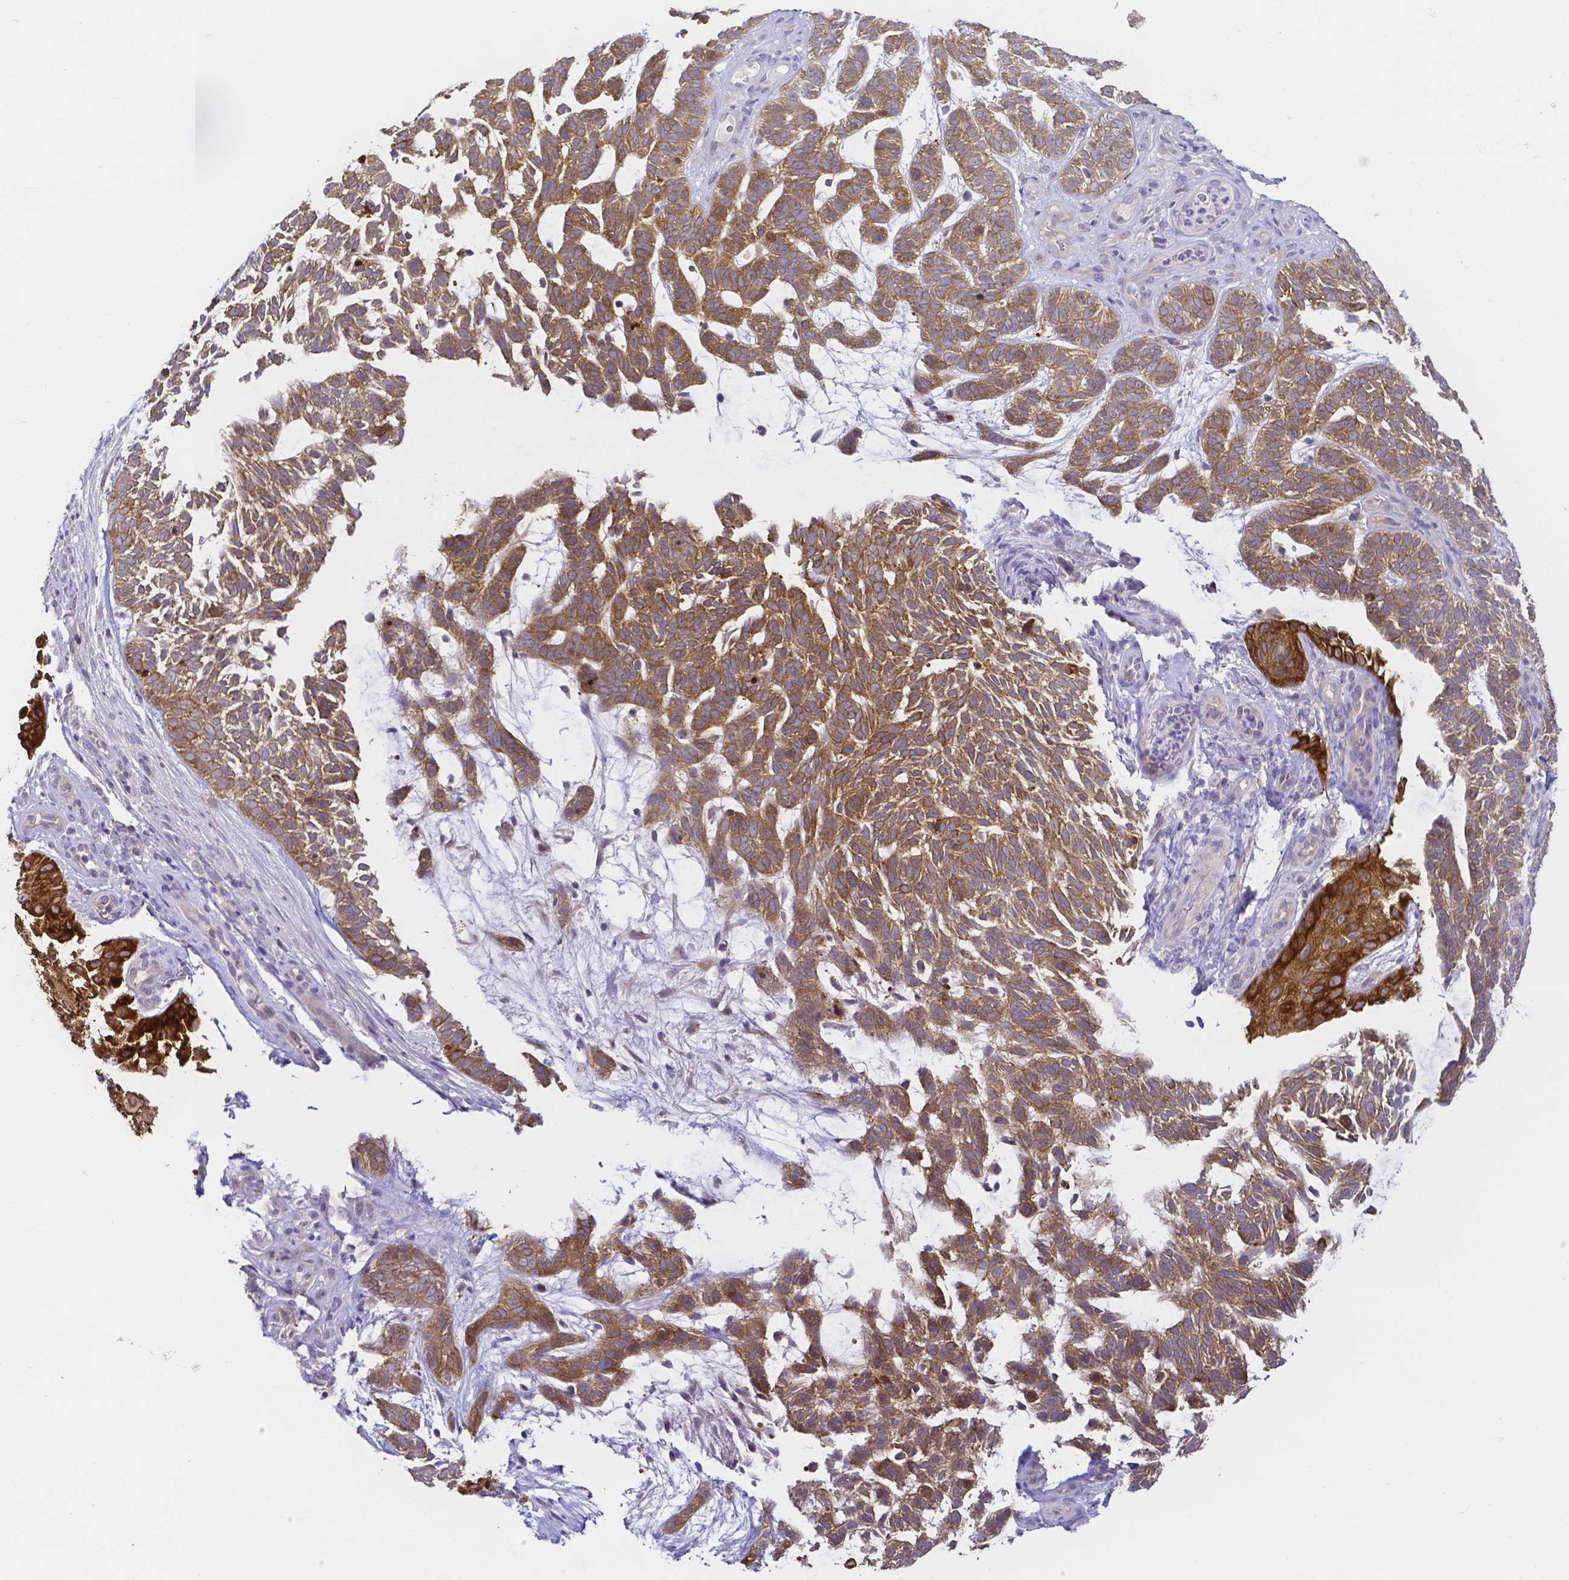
{"staining": {"intensity": "moderate", "quantity": ">75%", "location": "cytoplasmic/membranous"}, "tissue": "skin cancer", "cell_type": "Tumor cells", "image_type": "cancer", "snomed": [{"axis": "morphology", "description": "Basal cell carcinoma"}, {"axis": "topography", "description": "Skin"}, {"axis": "topography", "description": "Skin, foot"}], "caption": "Skin basal cell carcinoma was stained to show a protein in brown. There is medium levels of moderate cytoplasmic/membranous staining in about >75% of tumor cells.", "gene": "PKP3", "patient": {"sex": "female", "age": 77}}